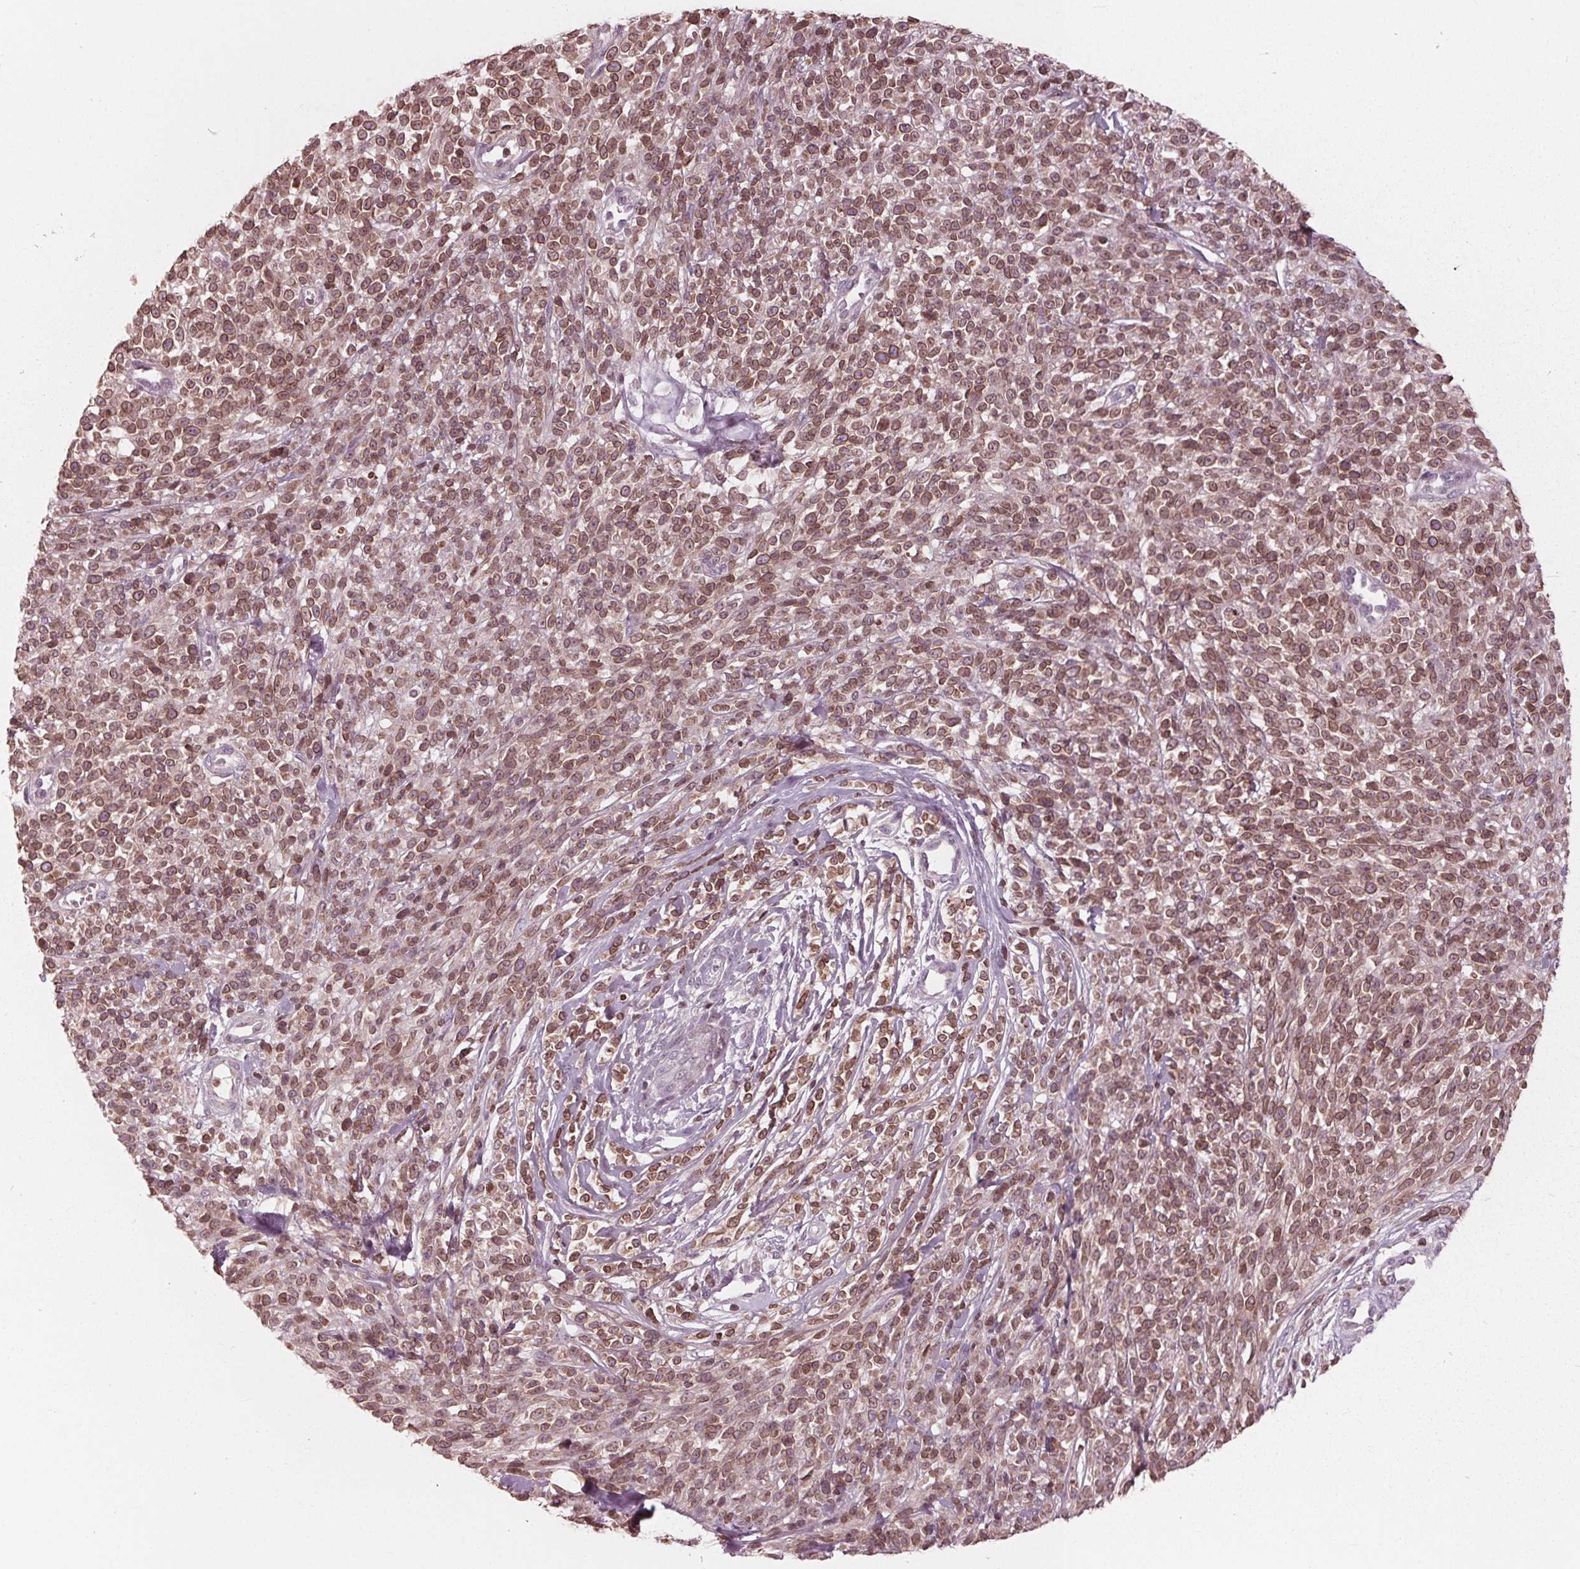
{"staining": {"intensity": "moderate", "quantity": ">75%", "location": "cytoplasmic/membranous,nuclear"}, "tissue": "melanoma", "cell_type": "Tumor cells", "image_type": "cancer", "snomed": [{"axis": "morphology", "description": "Malignant melanoma, NOS"}, {"axis": "topography", "description": "Skin"}, {"axis": "topography", "description": "Skin of trunk"}], "caption": "Tumor cells exhibit medium levels of moderate cytoplasmic/membranous and nuclear staining in about >75% of cells in human malignant melanoma. The staining was performed using DAB to visualize the protein expression in brown, while the nuclei were stained in blue with hematoxylin (Magnification: 20x).", "gene": "NUP210", "patient": {"sex": "male", "age": 74}}